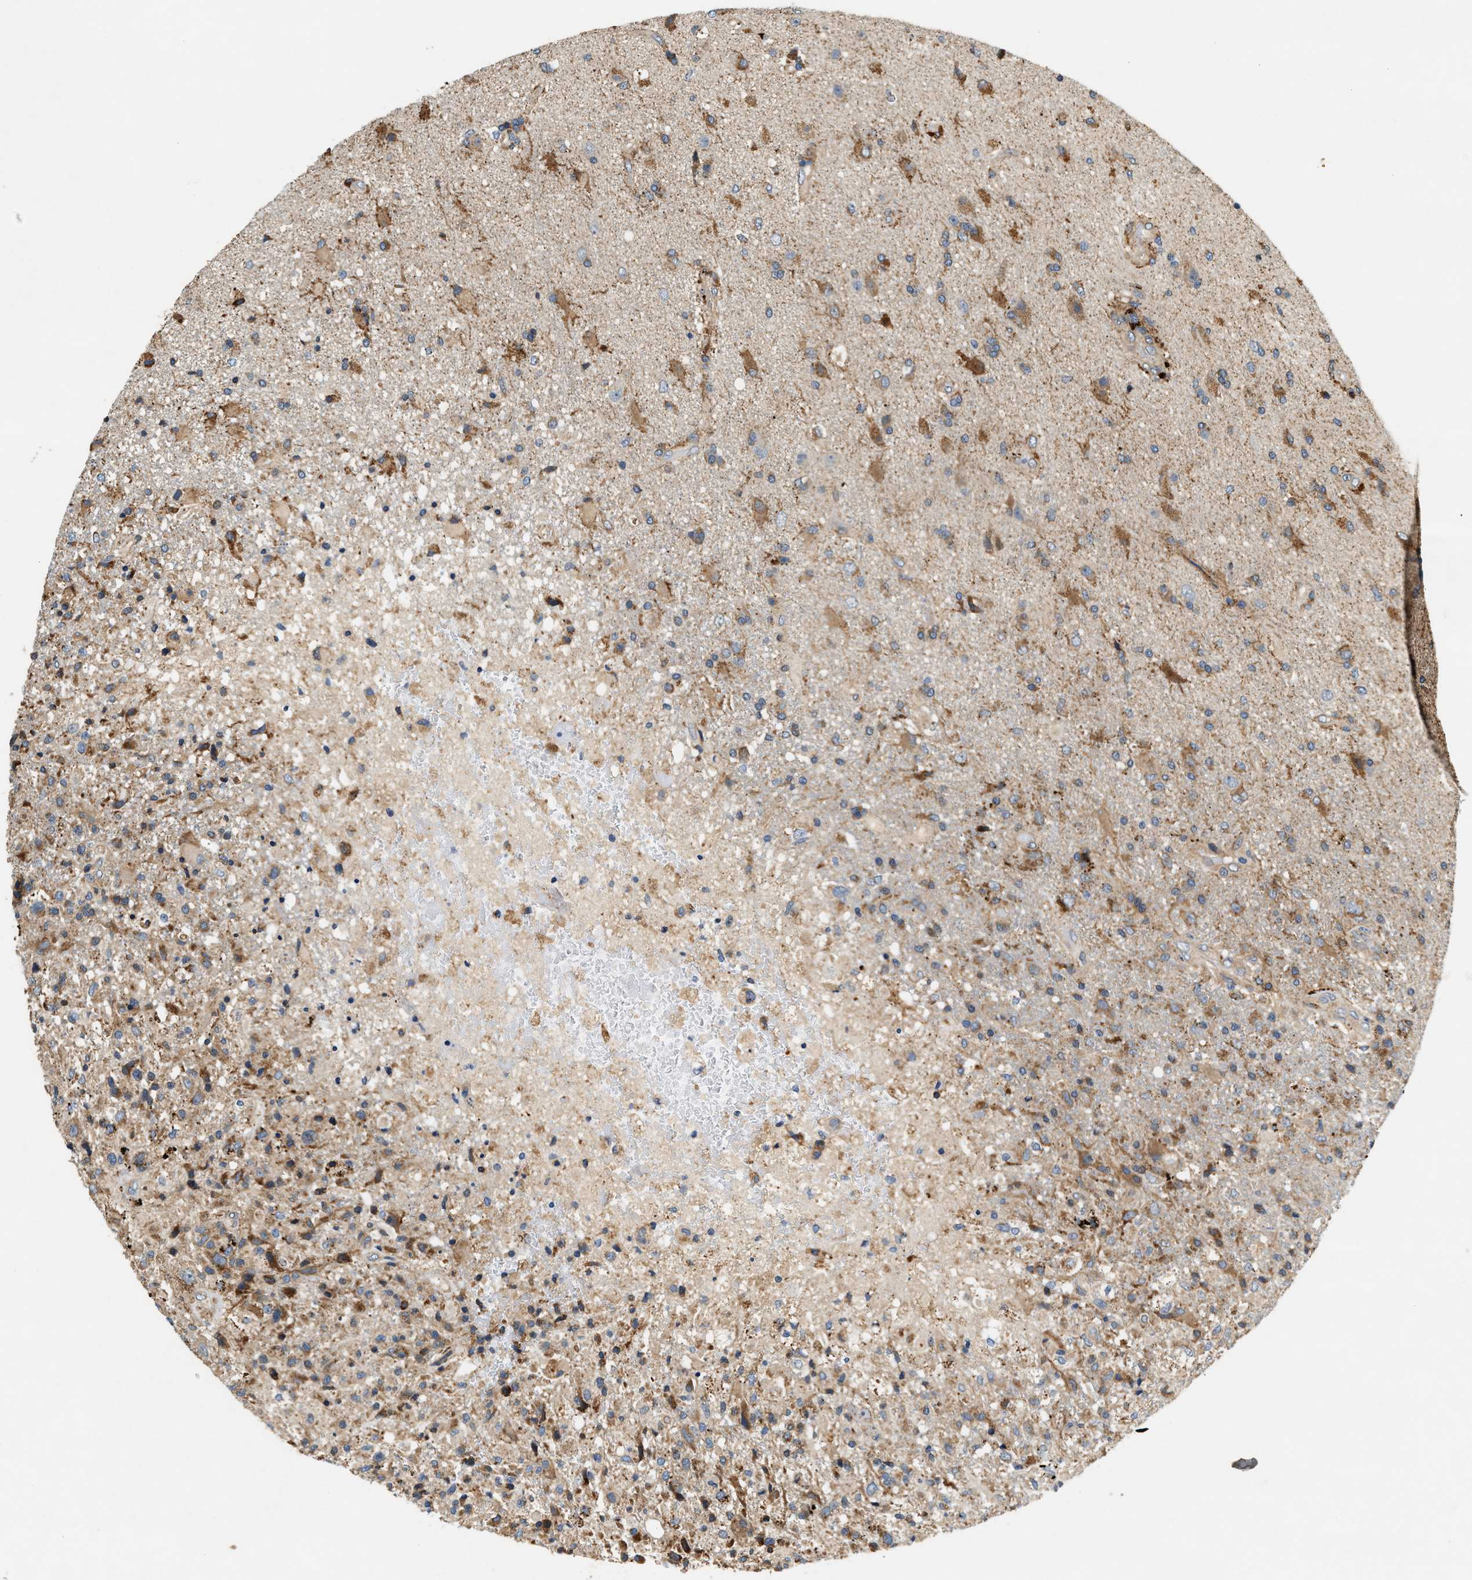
{"staining": {"intensity": "moderate", "quantity": ">75%", "location": "cytoplasmic/membranous"}, "tissue": "glioma", "cell_type": "Tumor cells", "image_type": "cancer", "snomed": [{"axis": "morphology", "description": "Glioma, malignant, High grade"}, {"axis": "topography", "description": "Brain"}], "caption": "High-grade glioma (malignant) stained for a protein (brown) shows moderate cytoplasmic/membranous positive positivity in about >75% of tumor cells.", "gene": "DUSP10", "patient": {"sex": "male", "age": 72}}